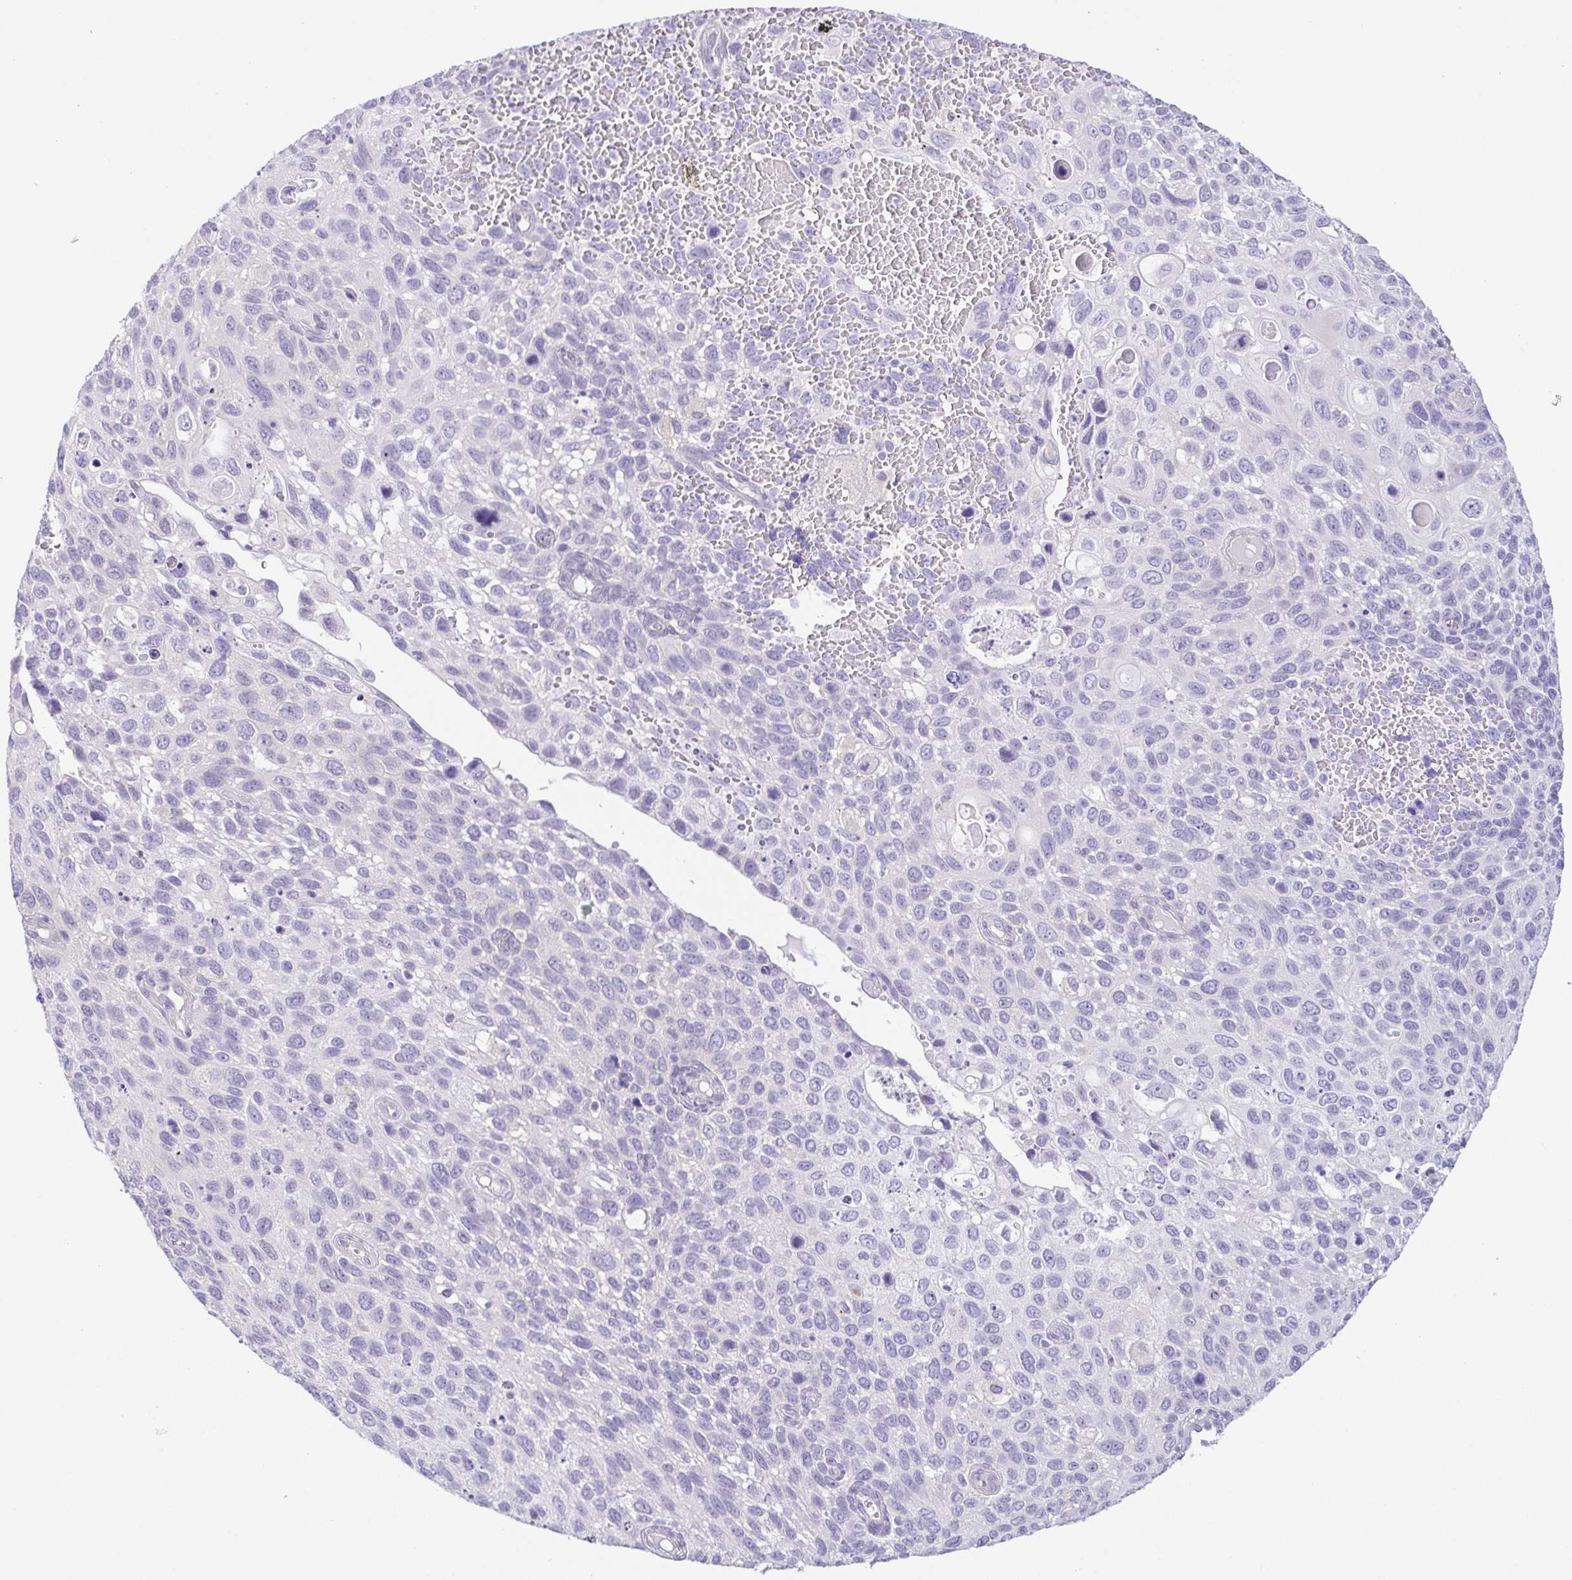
{"staining": {"intensity": "negative", "quantity": "none", "location": "none"}, "tissue": "cervical cancer", "cell_type": "Tumor cells", "image_type": "cancer", "snomed": [{"axis": "morphology", "description": "Squamous cell carcinoma, NOS"}, {"axis": "topography", "description": "Cervix"}], "caption": "An immunohistochemistry (IHC) photomicrograph of squamous cell carcinoma (cervical) is shown. There is no staining in tumor cells of squamous cell carcinoma (cervical).", "gene": "KRTDAP", "patient": {"sex": "female", "age": 70}}